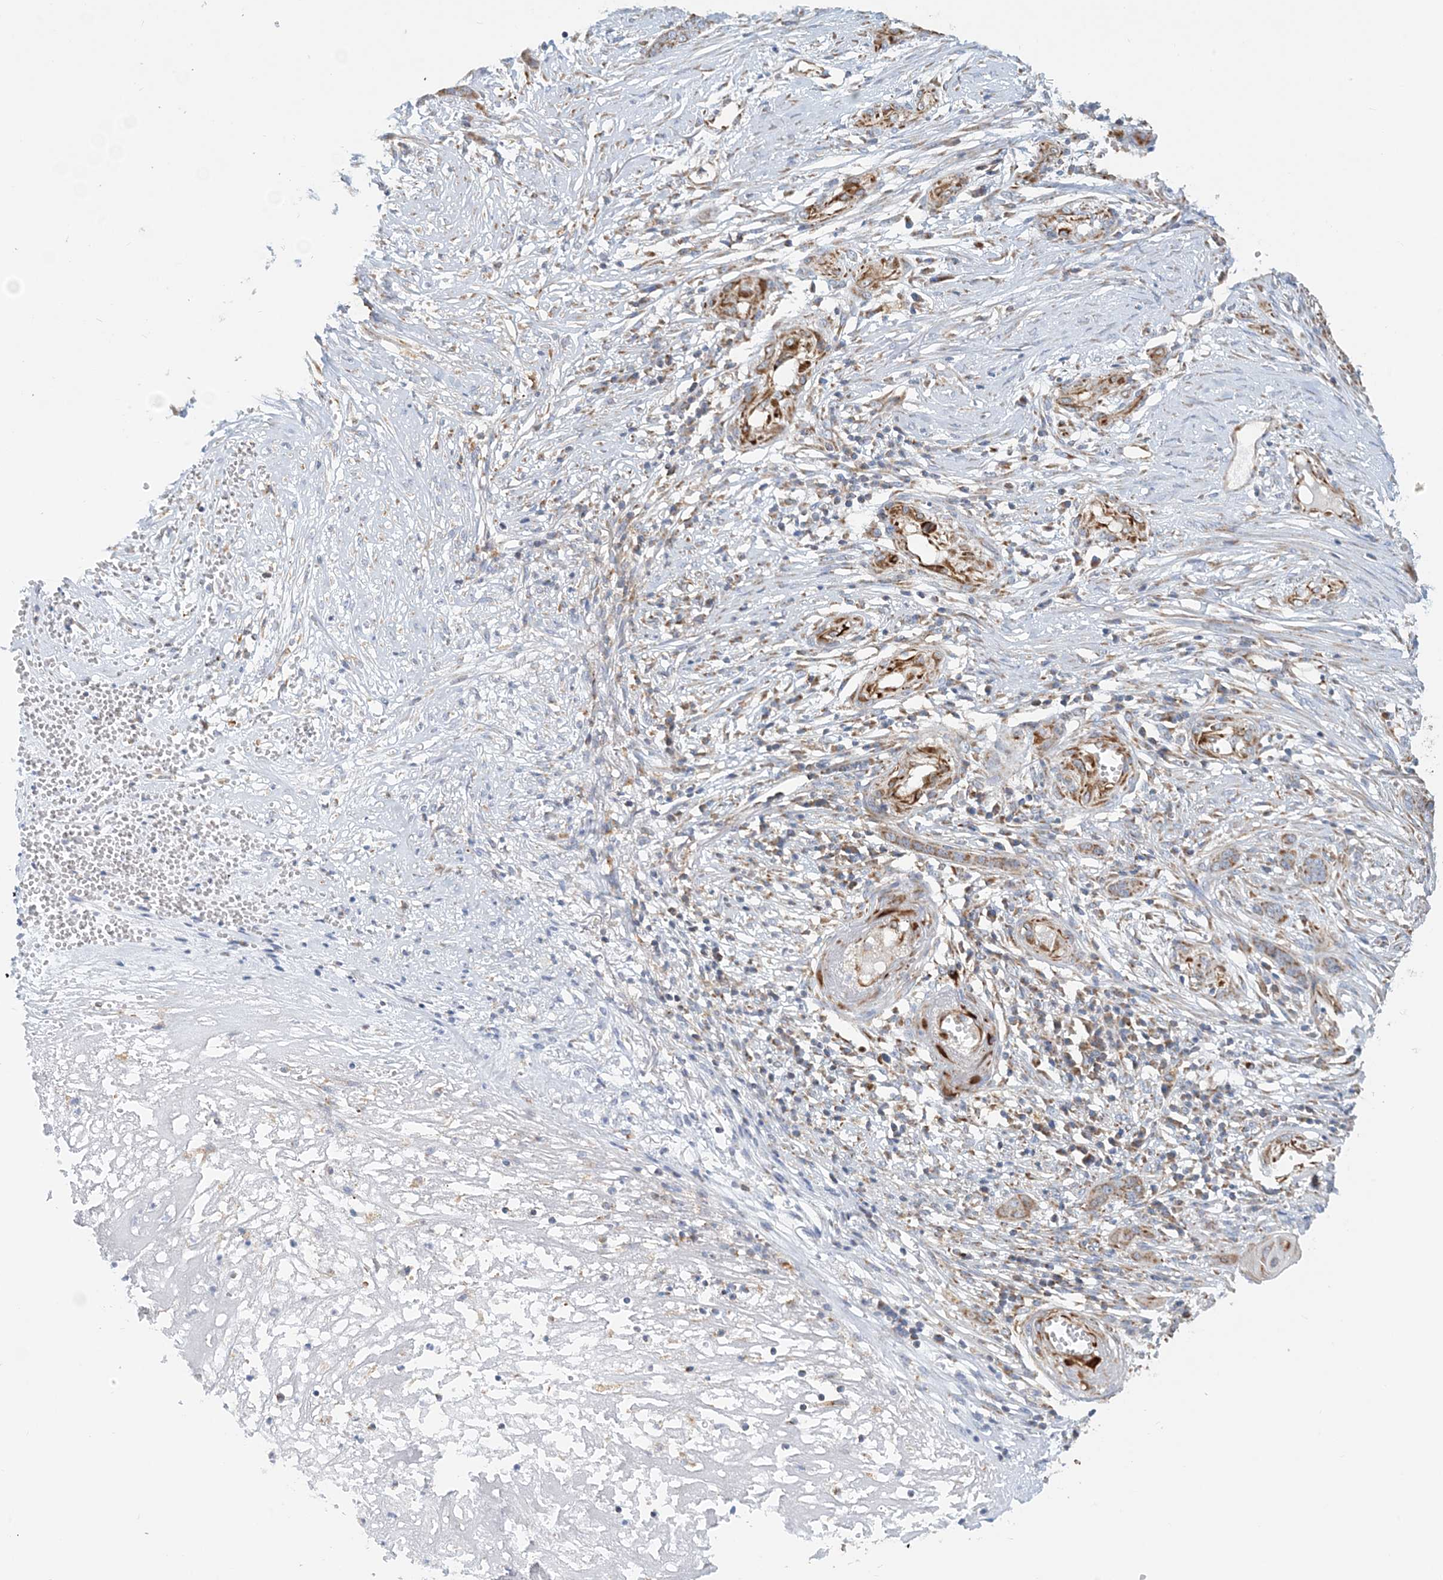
{"staining": {"intensity": "moderate", "quantity": ">75%", "location": "cytoplasmic/membranous"}, "tissue": "skin cancer", "cell_type": "Tumor cells", "image_type": "cancer", "snomed": [{"axis": "morphology", "description": "Basal cell carcinoma"}, {"axis": "topography", "description": "Skin"}], "caption": "Skin basal cell carcinoma was stained to show a protein in brown. There is medium levels of moderate cytoplasmic/membranous positivity in about >75% of tumor cells. (DAB (3,3'-diaminobenzidine) IHC with brightfield microscopy, high magnification).", "gene": "COA3", "patient": {"sex": "female", "age": 64}}